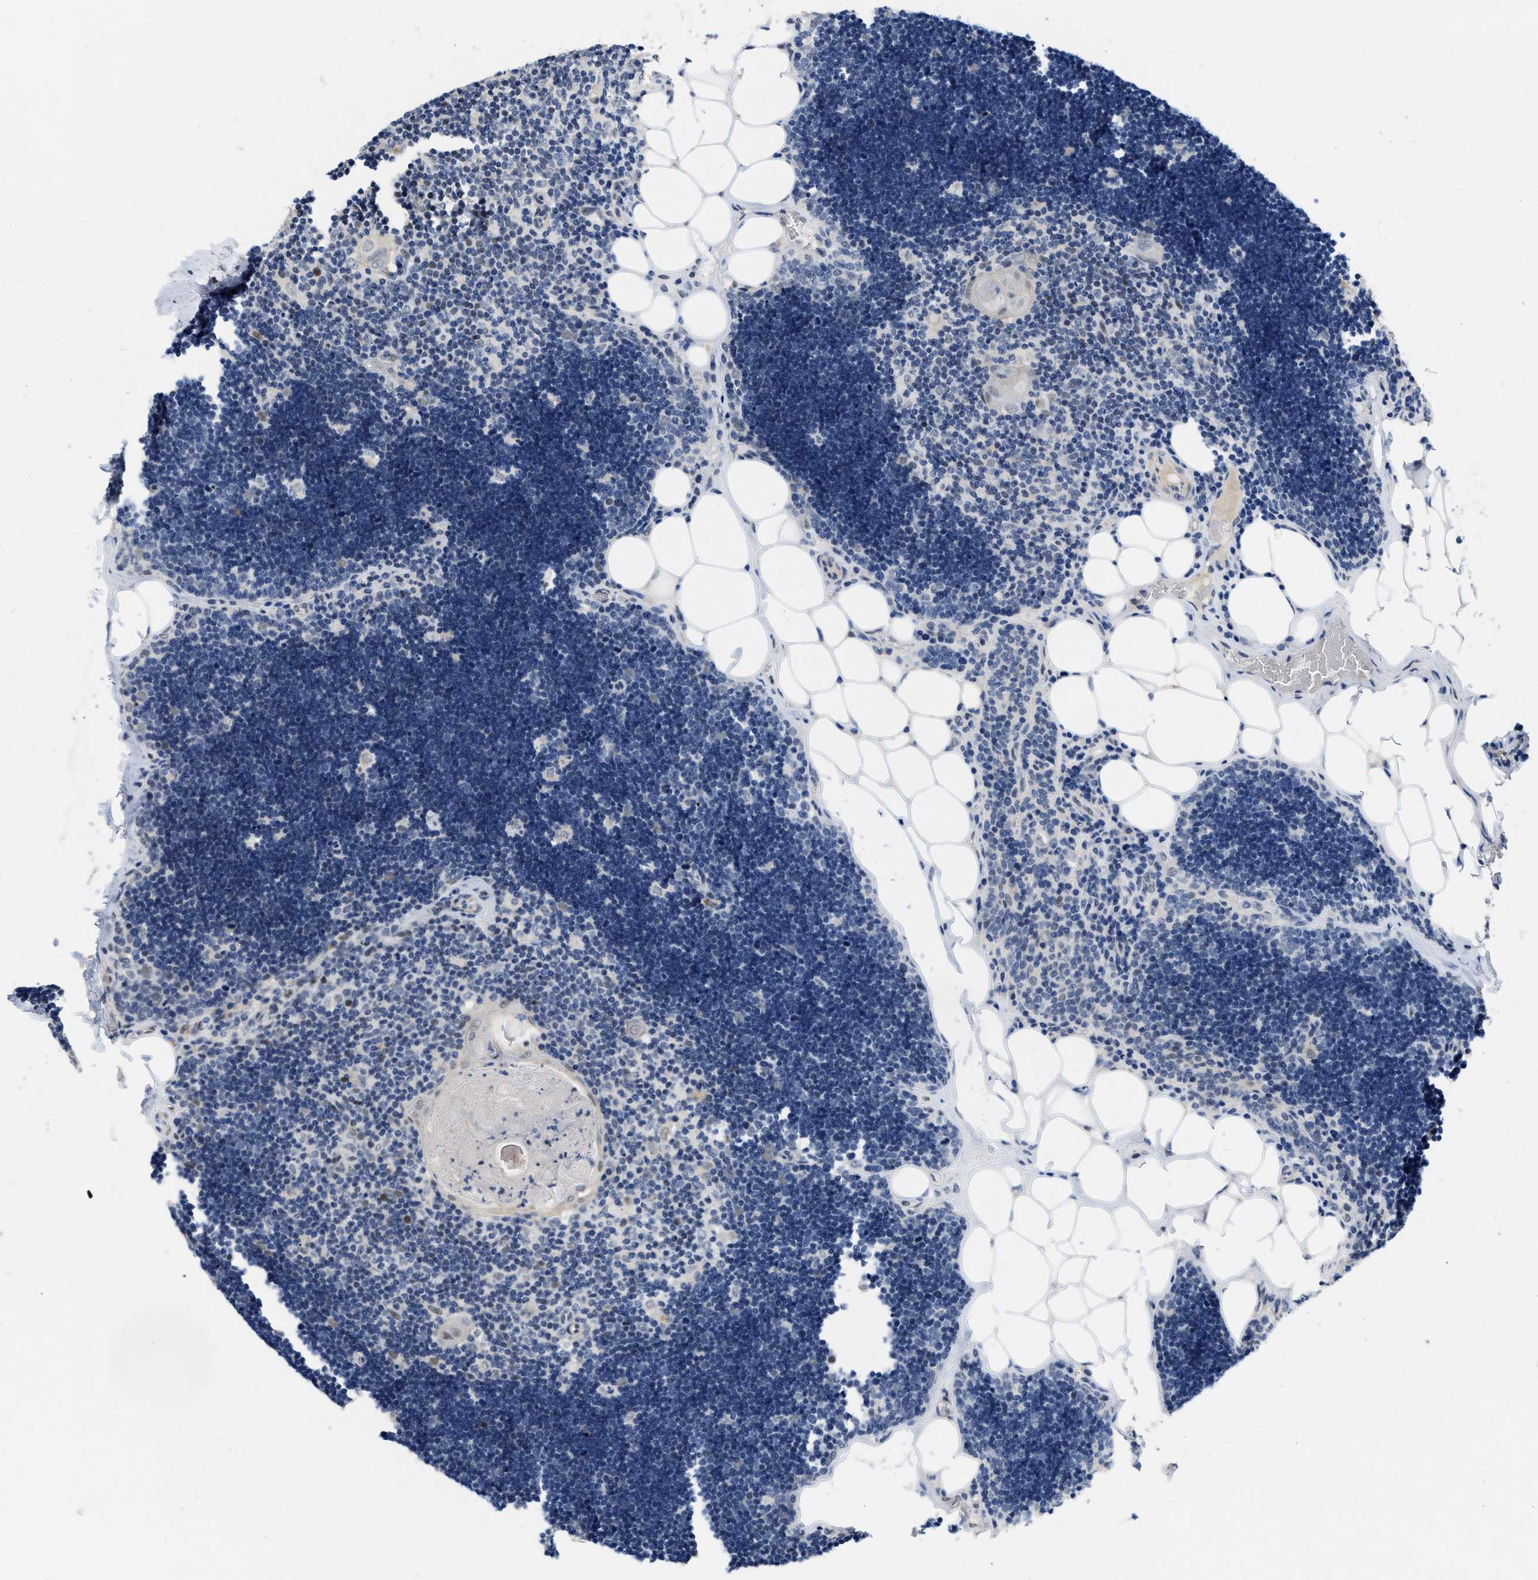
{"staining": {"intensity": "negative", "quantity": "none", "location": "none"}, "tissue": "lymph node", "cell_type": "Germinal center cells", "image_type": "normal", "snomed": [{"axis": "morphology", "description": "Normal tissue, NOS"}, {"axis": "topography", "description": "Lymph node"}], "caption": "Micrograph shows no protein staining in germinal center cells of normal lymph node.", "gene": "VIP", "patient": {"sex": "male", "age": 33}}